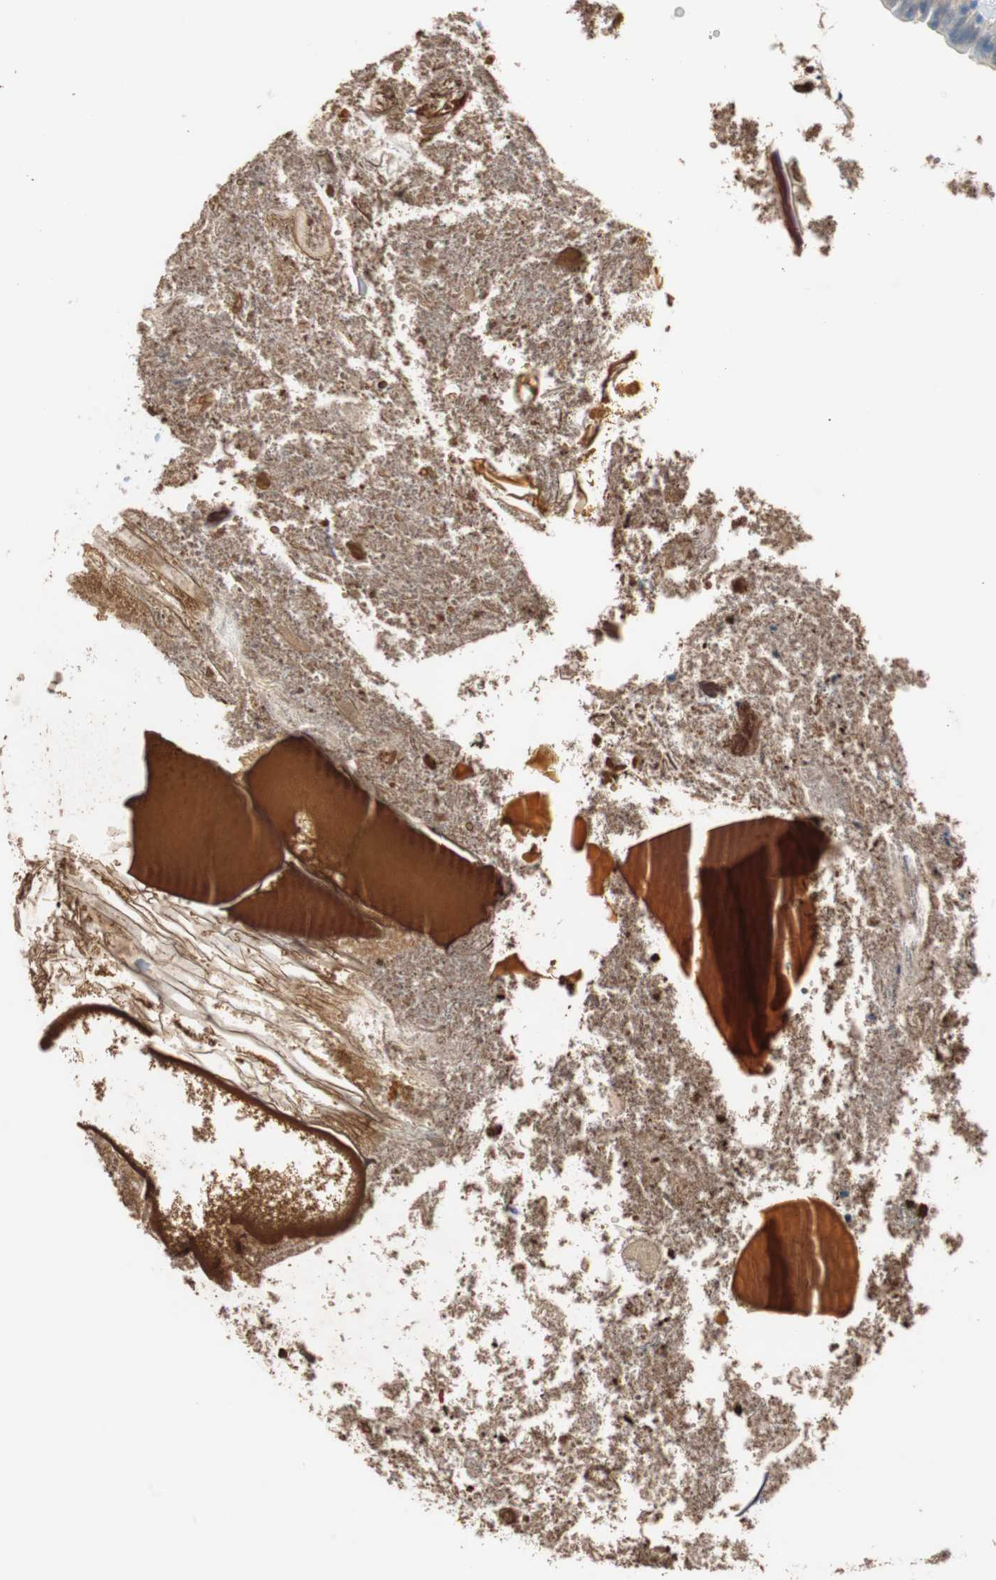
{"staining": {"intensity": "weak", "quantity": ">75%", "location": "cytoplasmic/membranous"}, "tissue": "appendix", "cell_type": "Glandular cells", "image_type": "normal", "snomed": [{"axis": "morphology", "description": "Normal tissue, NOS"}, {"axis": "topography", "description": "Appendix"}], "caption": "Benign appendix reveals weak cytoplasmic/membranous positivity in about >75% of glandular cells, visualized by immunohistochemistry. The staining was performed using DAB (3,3'-diaminobenzidine) to visualize the protein expression in brown, while the nuclei were stained in blue with hematoxylin (Magnification: 20x).", "gene": "GLUL", "patient": {"sex": "female", "age": 10}}